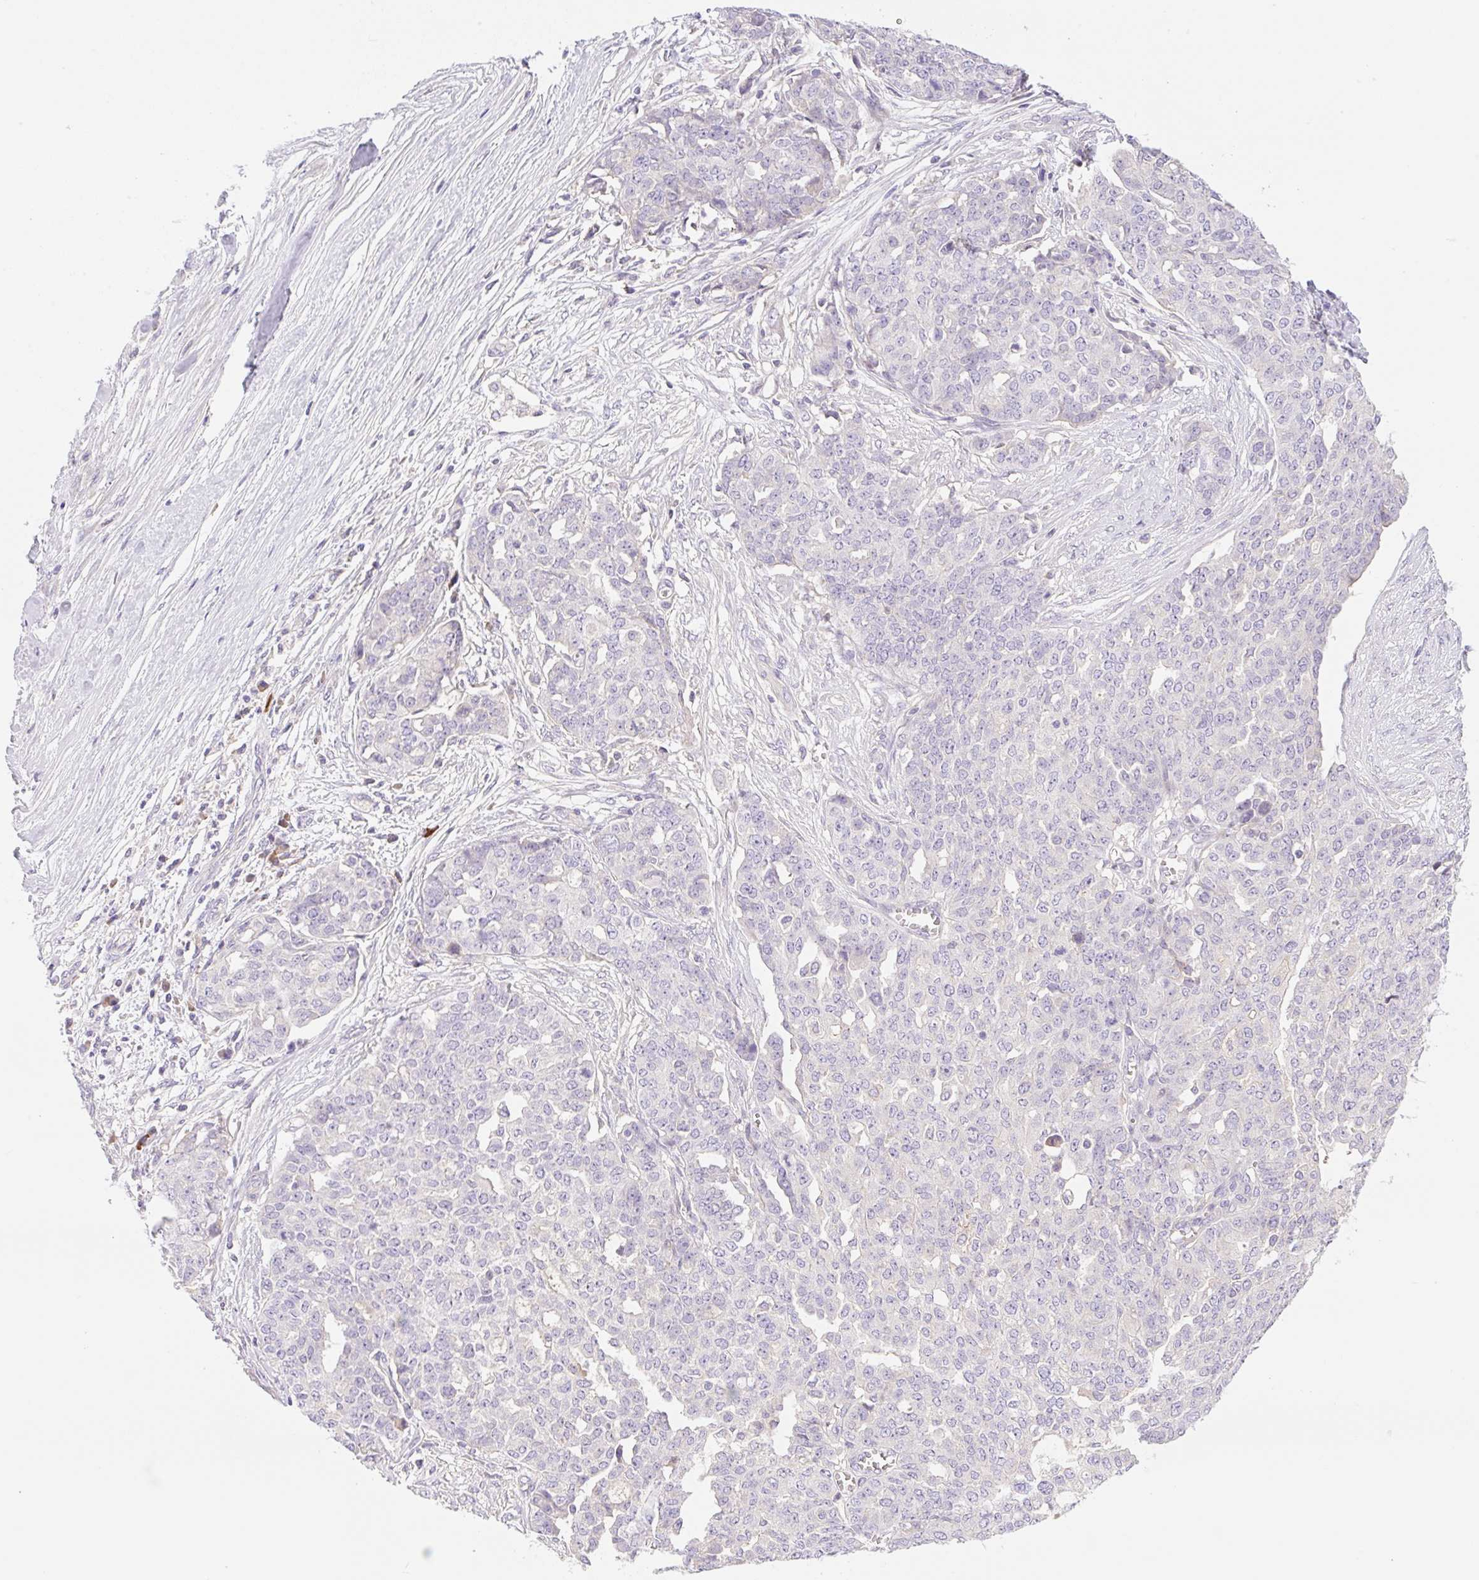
{"staining": {"intensity": "negative", "quantity": "none", "location": "none"}, "tissue": "ovarian cancer", "cell_type": "Tumor cells", "image_type": "cancer", "snomed": [{"axis": "morphology", "description": "Cystadenocarcinoma, serous, NOS"}, {"axis": "topography", "description": "Soft tissue"}, {"axis": "topography", "description": "Ovary"}], "caption": "Ovarian cancer (serous cystadenocarcinoma) was stained to show a protein in brown. There is no significant positivity in tumor cells. The staining was performed using DAB to visualize the protein expression in brown, while the nuclei were stained in blue with hematoxylin (Magnification: 20x).", "gene": "DENND5A", "patient": {"sex": "female", "age": 57}}